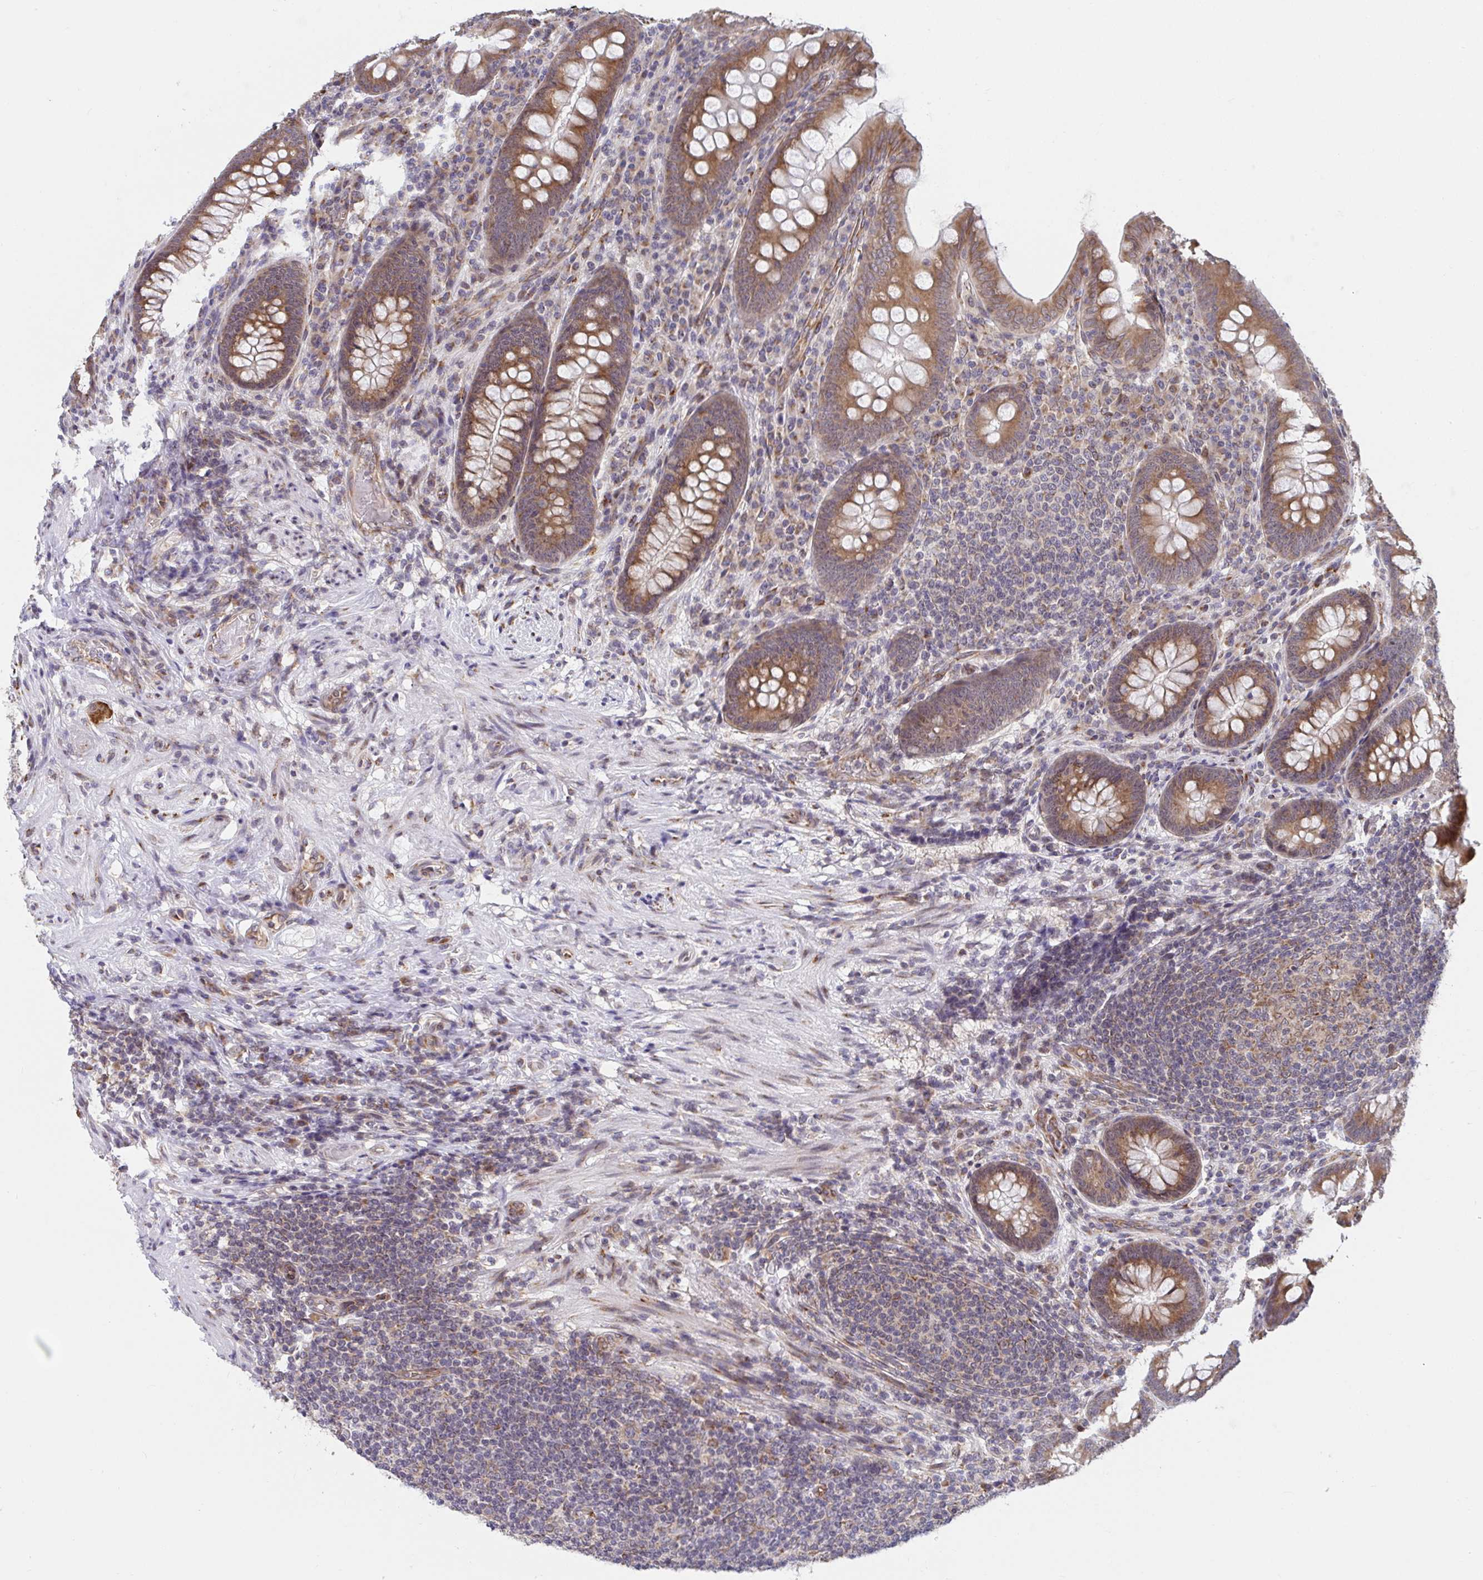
{"staining": {"intensity": "moderate", "quantity": ">75%", "location": "cytoplasmic/membranous"}, "tissue": "appendix", "cell_type": "Glandular cells", "image_type": "normal", "snomed": [{"axis": "morphology", "description": "Normal tissue, NOS"}, {"axis": "topography", "description": "Appendix"}], "caption": "Brown immunohistochemical staining in normal appendix displays moderate cytoplasmic/membranous positivity in approximately >75% of glandular cells.", "gene": "ATP5MJ", "patient": {"sex": "male", "age": 71}}